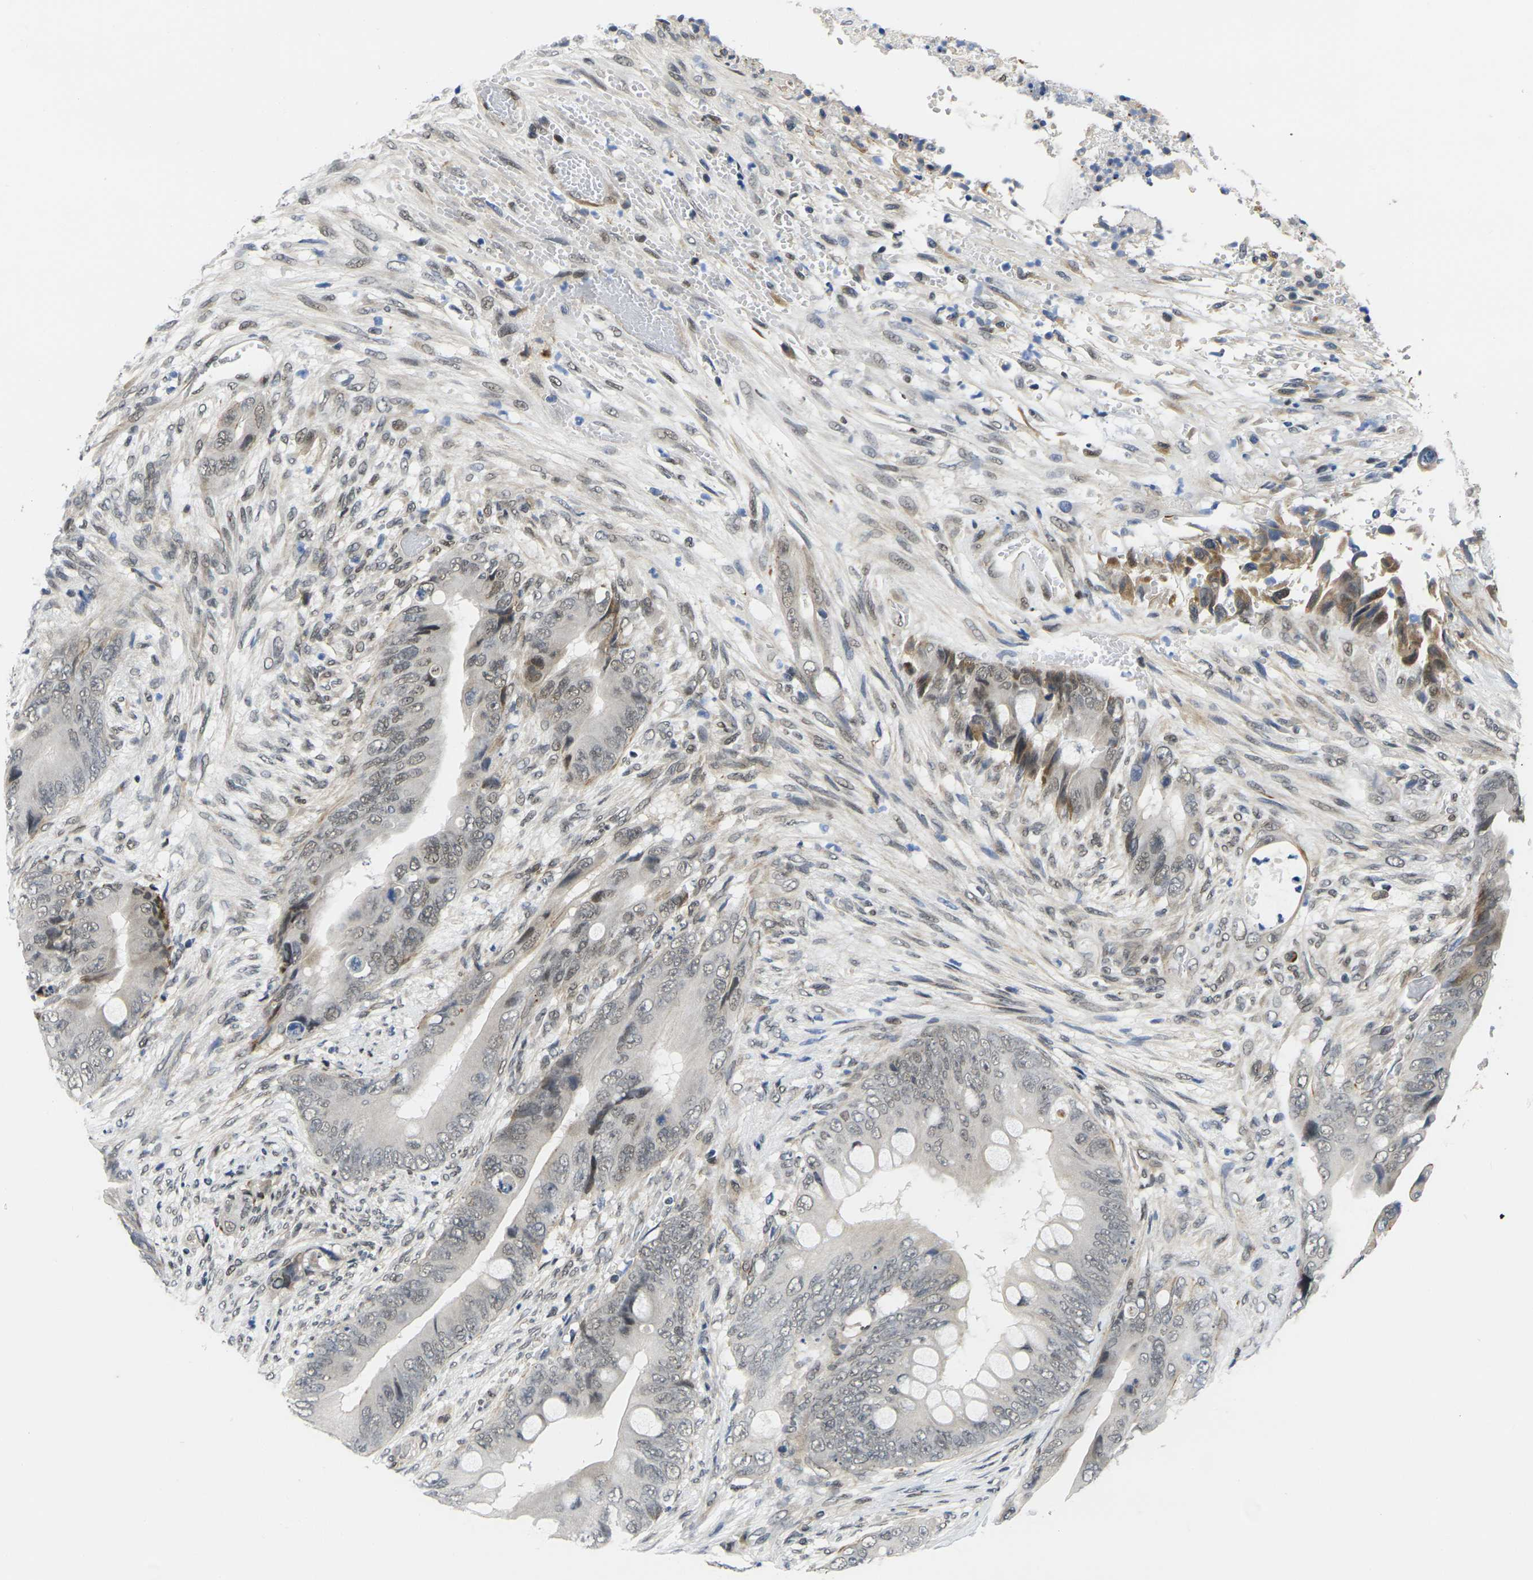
{"staining": {"intensity": "moderate", "quantity": "<25%", "location": "cytoplasmic/membranous"}, "tissue": "colorectal cancer", "cell_type": "Tumor cells", "image_type": "cancer", "snomed": [{"axis": "morphology", "description": "Adenocarcinoma, NOS"}, {"axis": "topography", "description": "Rectum"}], "caption": "This photomicrograph displays immunohistochemistry staining of human colorectal cancer, with low moderate cytoplasmic/membranous positivity in approximately <25% of tumor cells.", "gene": "RBM7", "patient": {"sex": "female", "age": 77}}